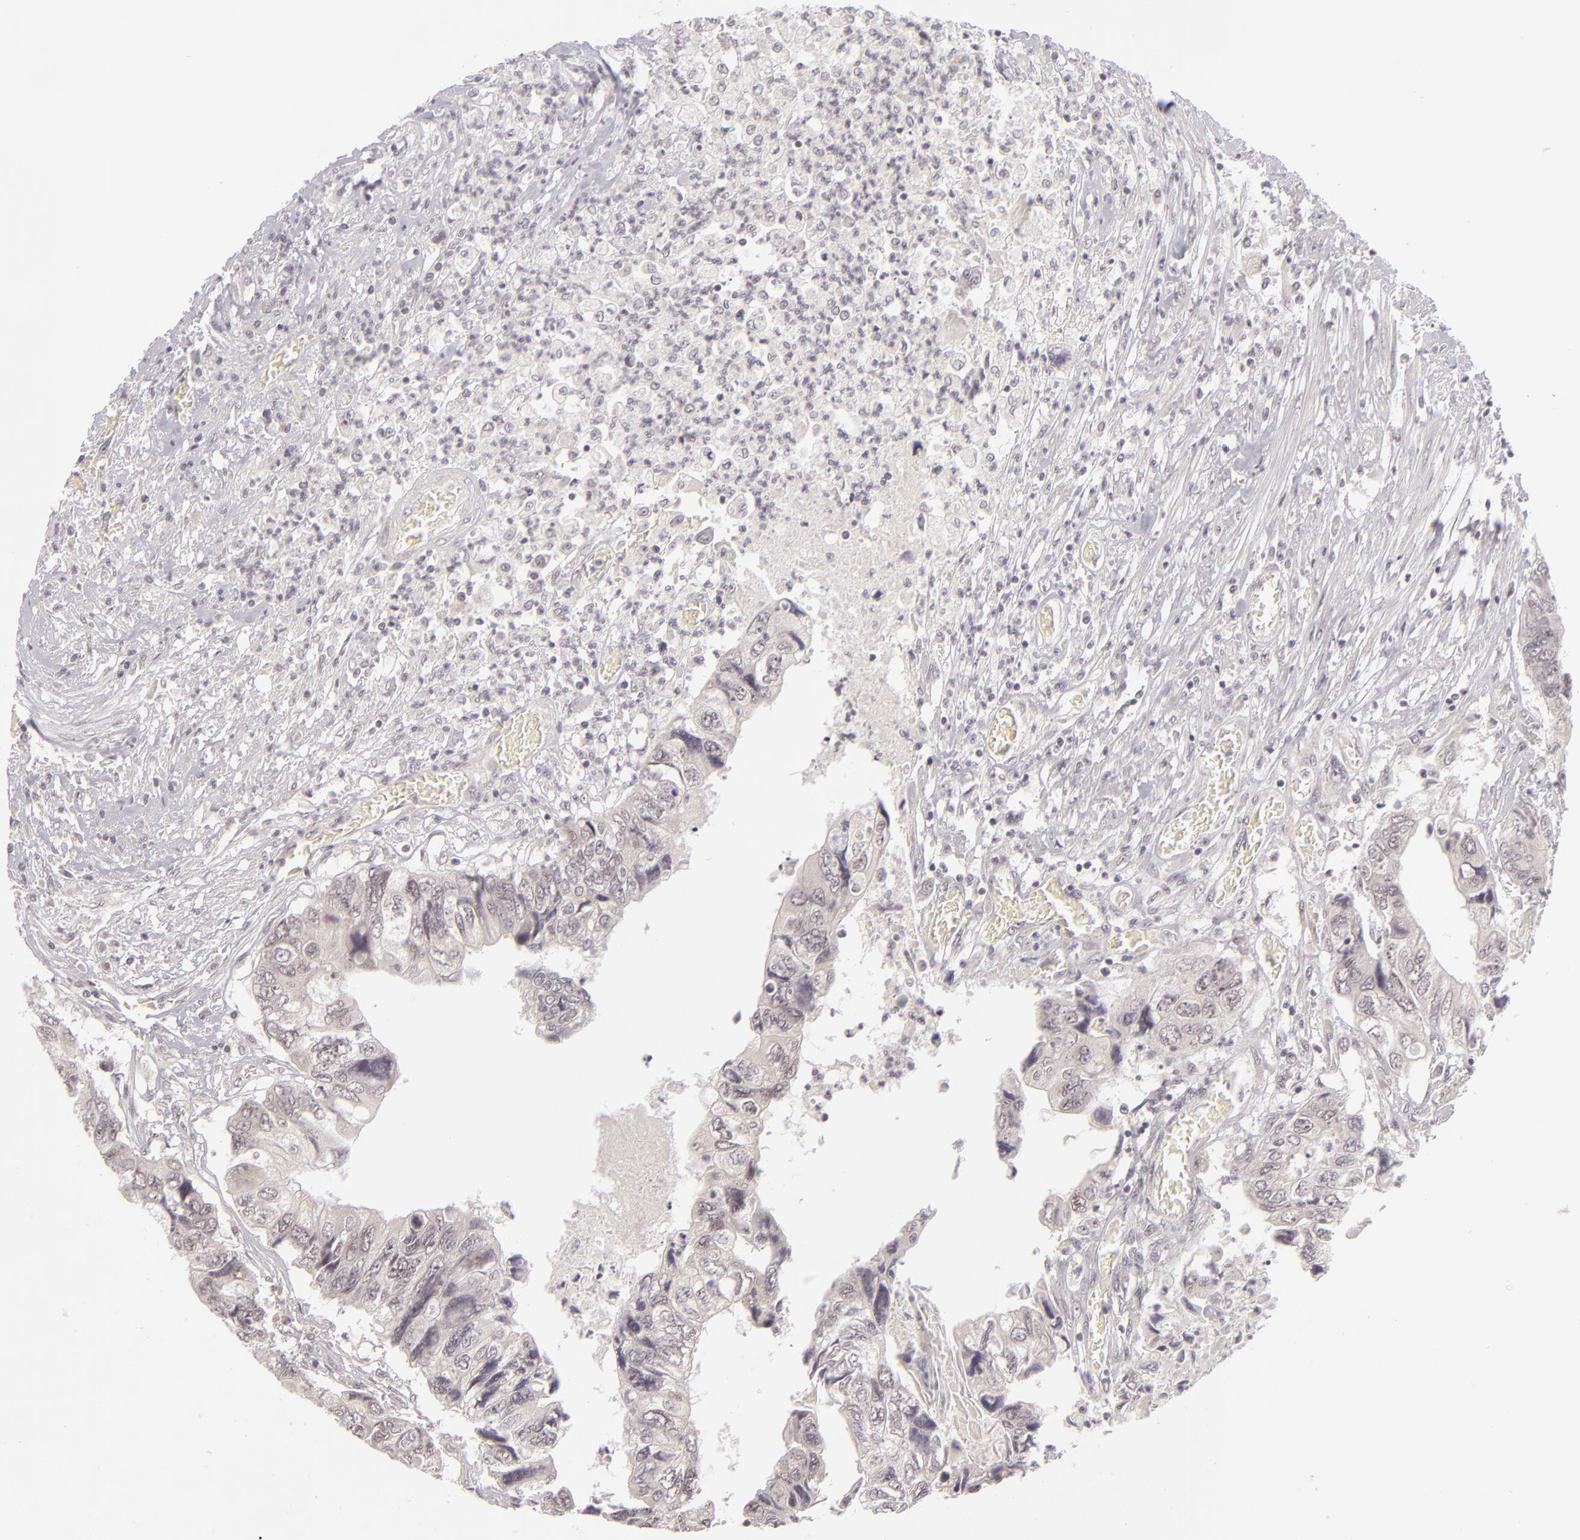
{"staining": {"intensity": "weak", "quantity": "25%-75%", "location": "nuclear"}, "tissue": "colorectal cancer", "cell_type": "Tumor cells", "image_type": "cancer", "snomed": [{"axis": "morphology", "description": "Adenocarcinoma, NOS"}, {"axis": "topography", "description": "Rectum"}], "caption": "A micrograph of colorectal cancer (adenocarcinoma) stained for a protein exhibits weak nuclear brown staining in tumor cells.", "gene": "DLG3", "patient": {"sex": "female", "age": 82}}